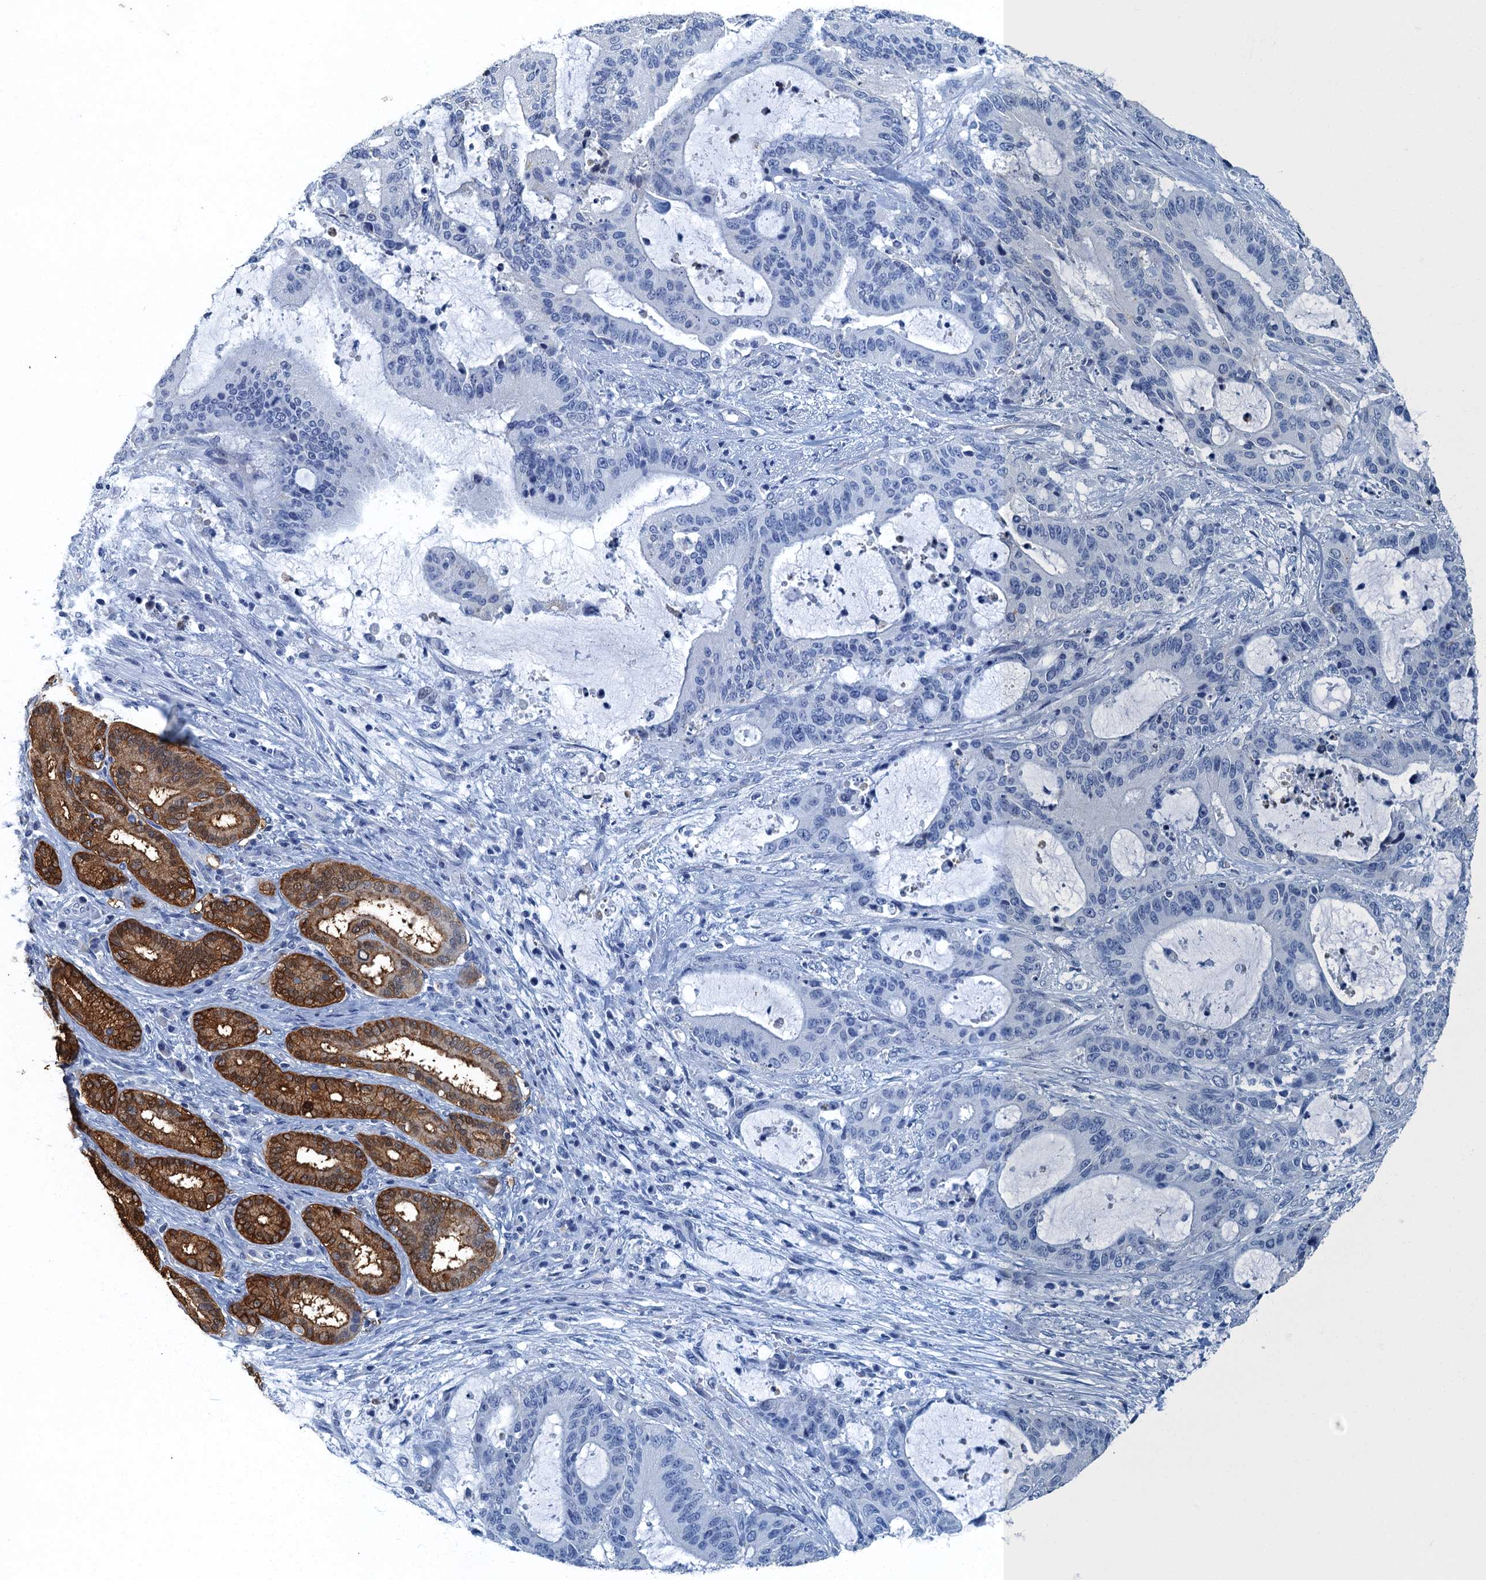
{"staining": {"intensity": "negative", "quantity": "none", "location": "none"}, "tissue": "liver cancer", "cell_type": "Tumor cells", "image_type": "cancer", "snomed": [{"axis": "morphology", "description": "Normal tissue, NOS"}, {"axis": "morphology", "description": "Cholangiocarcinoma"}, {"axis": "topography", "description": "Liver"}, {"axis": "topography", "description": "Peripheral nerve tissue"}], "caption": "The IHC image has no significant positivity in tumor cells of cholangiocarcinoma (liver) tissue.", "gene": "GADL1", "patient": {"sex": "female", "age": 73}}